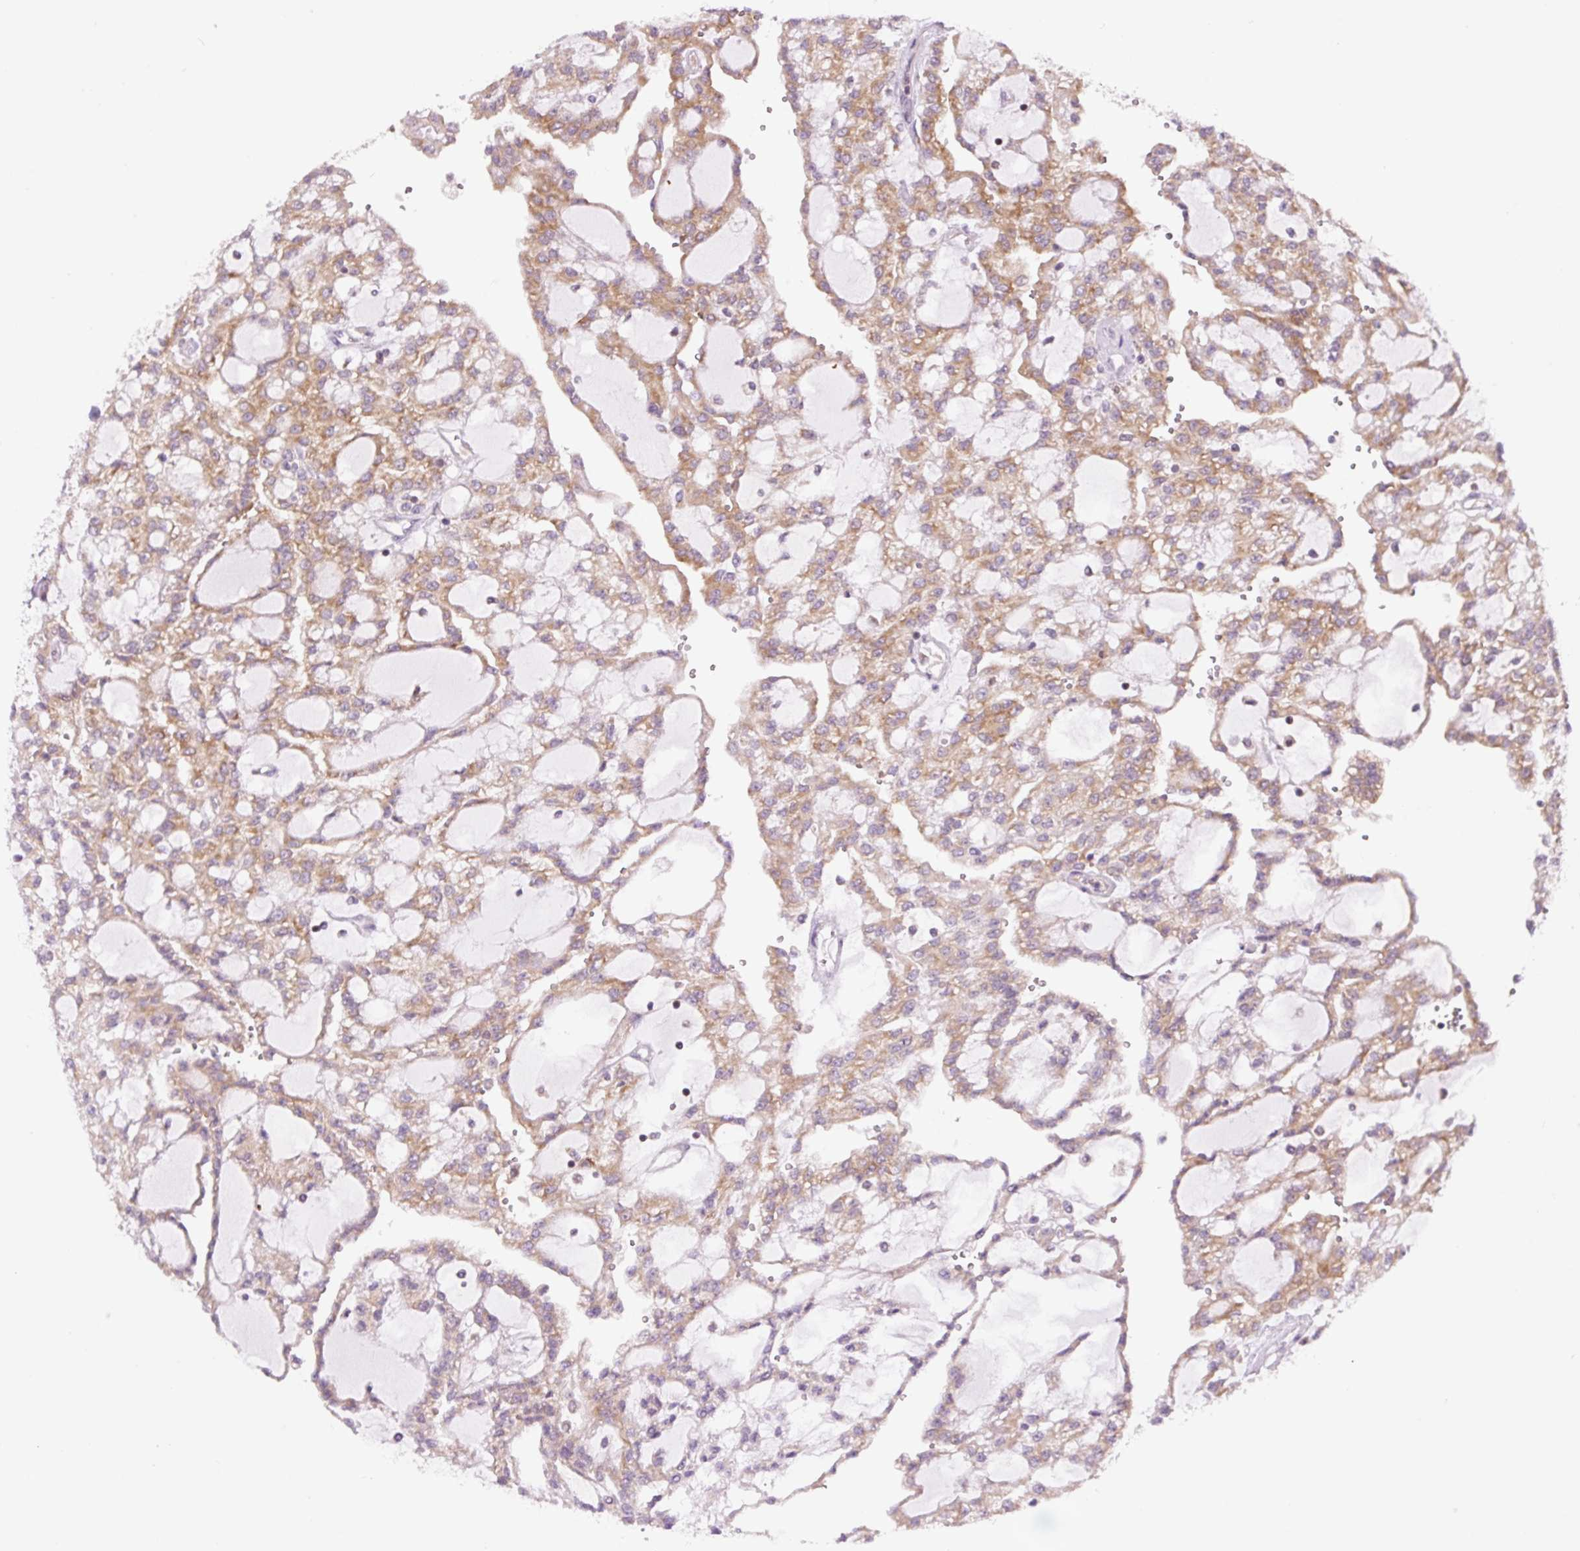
{"staining": {"intensity": "moderate", "quantity": ">75%", "location": "cytoplasmic/membranous"}, "tissue": "renal cancer", "cell_type": "Tumor cells", "image_type": "cancer", "snomed": [{"axis": "morphology", "description": "Adenocarcinoma, NOS"}, {"axis": "topography", "description": "Kidney"}], "caption": "Human renal adenocarcinoma stained with a brown dye exhibits moderate cytoplasmic/membranous positive staining in approximately >75% of tumor cells.", "gene": "RPL41", "patient": {"sex": "male", "age": 63}}